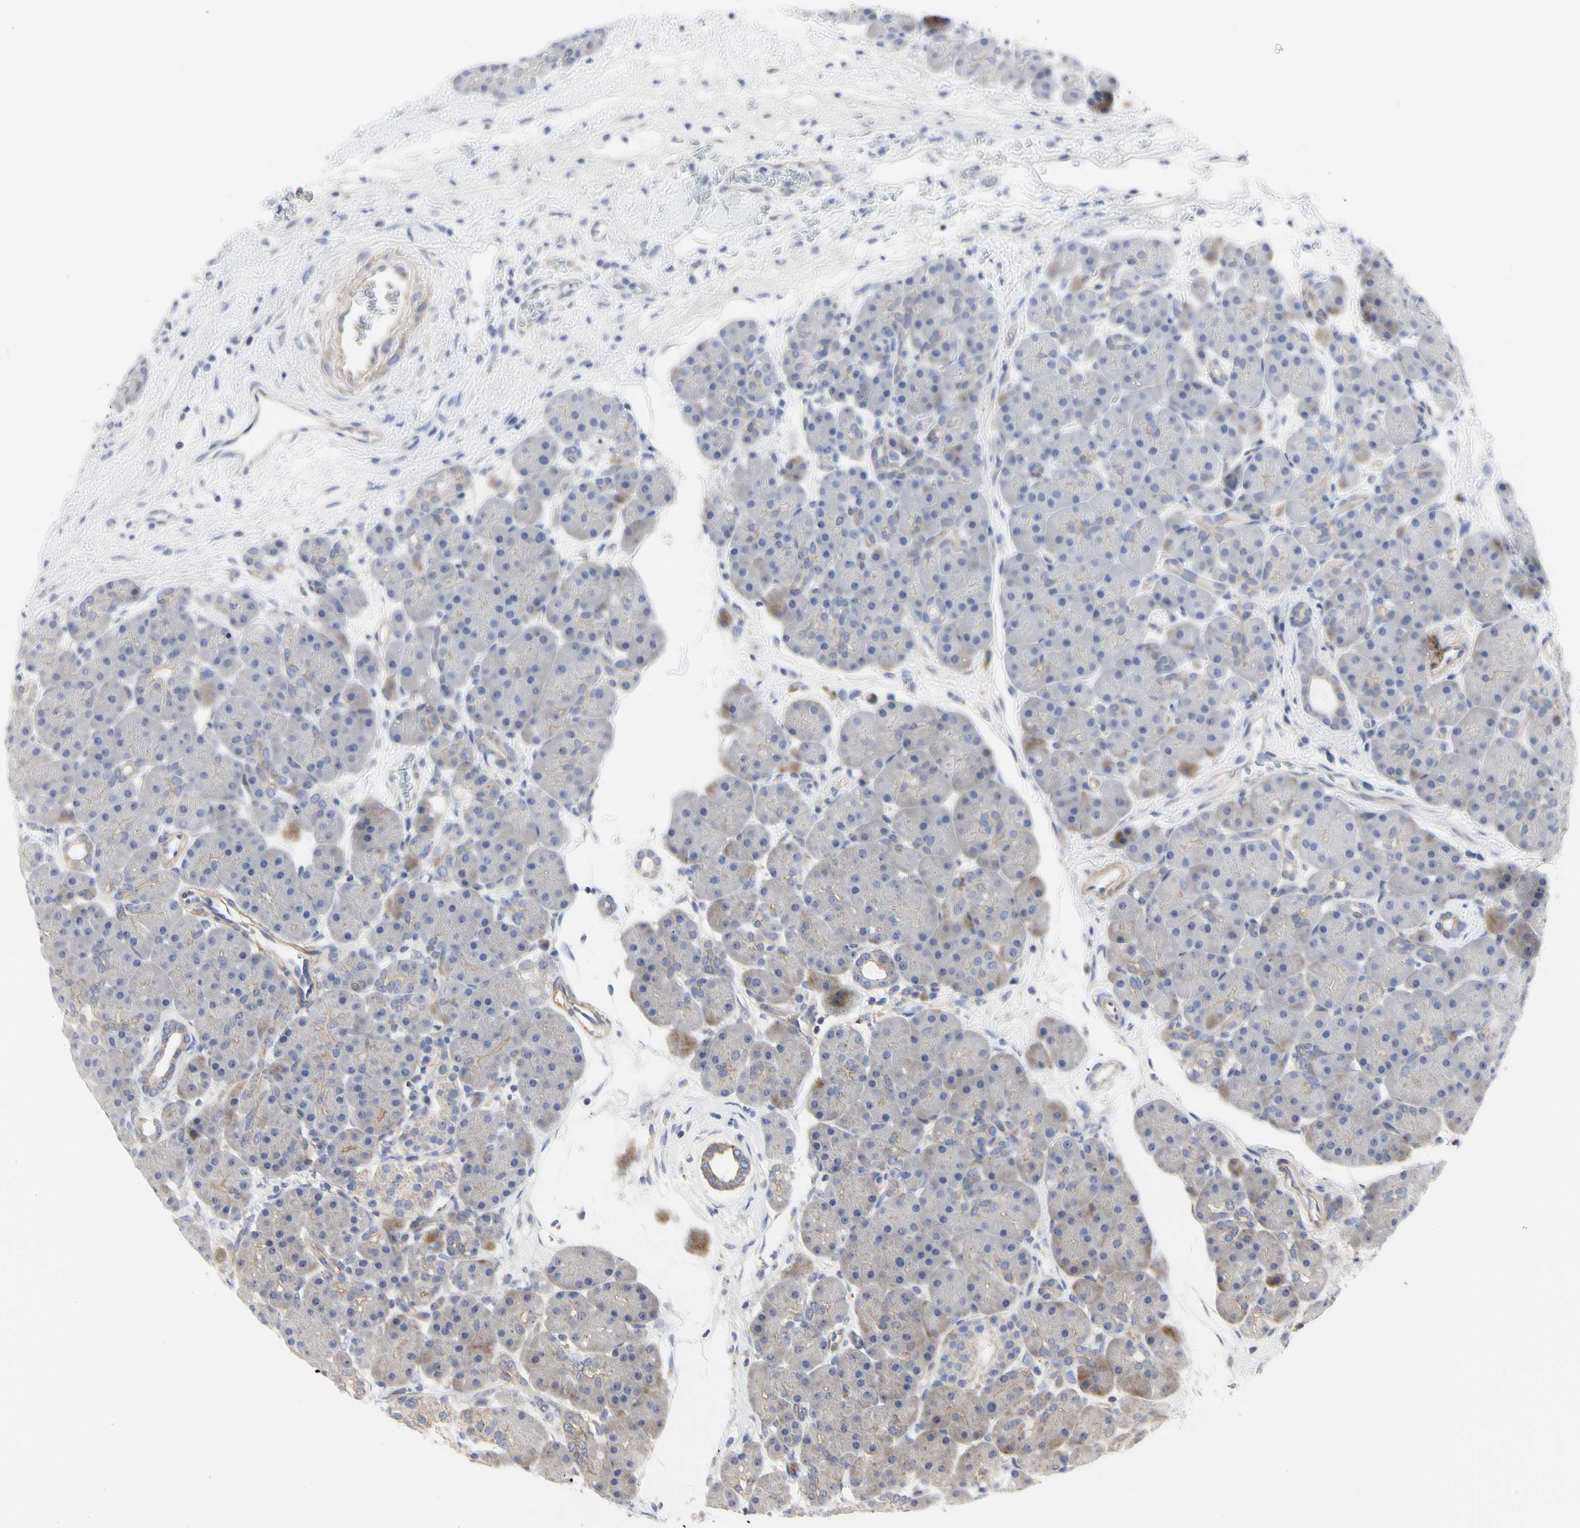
{"staining": {"intensity": "moderate", "quantity": "<25%", "location": "cytoplasmic/membranous"}, "tissue": "pancreas", "cell_type": "Exocrine glandular cells", "image_type": "normal", "snomed": [{"axis": "morphology", "description": "Normal tissue, NOS"}, {"axis": "topography", "description": "Pancreas"}], "caption": "The histopathology image exhibits a brown stain indicating the presence of a protein in the cytoplasmic/membranous of exocrine glandular cells in pancreas. The protein is stained brown, and the nuclei are stained in blue (DAB IHC with brightfield microscopy, high magnification).", "gene": "SHANK2", "patient": {"sex": "male", "age": 66}}